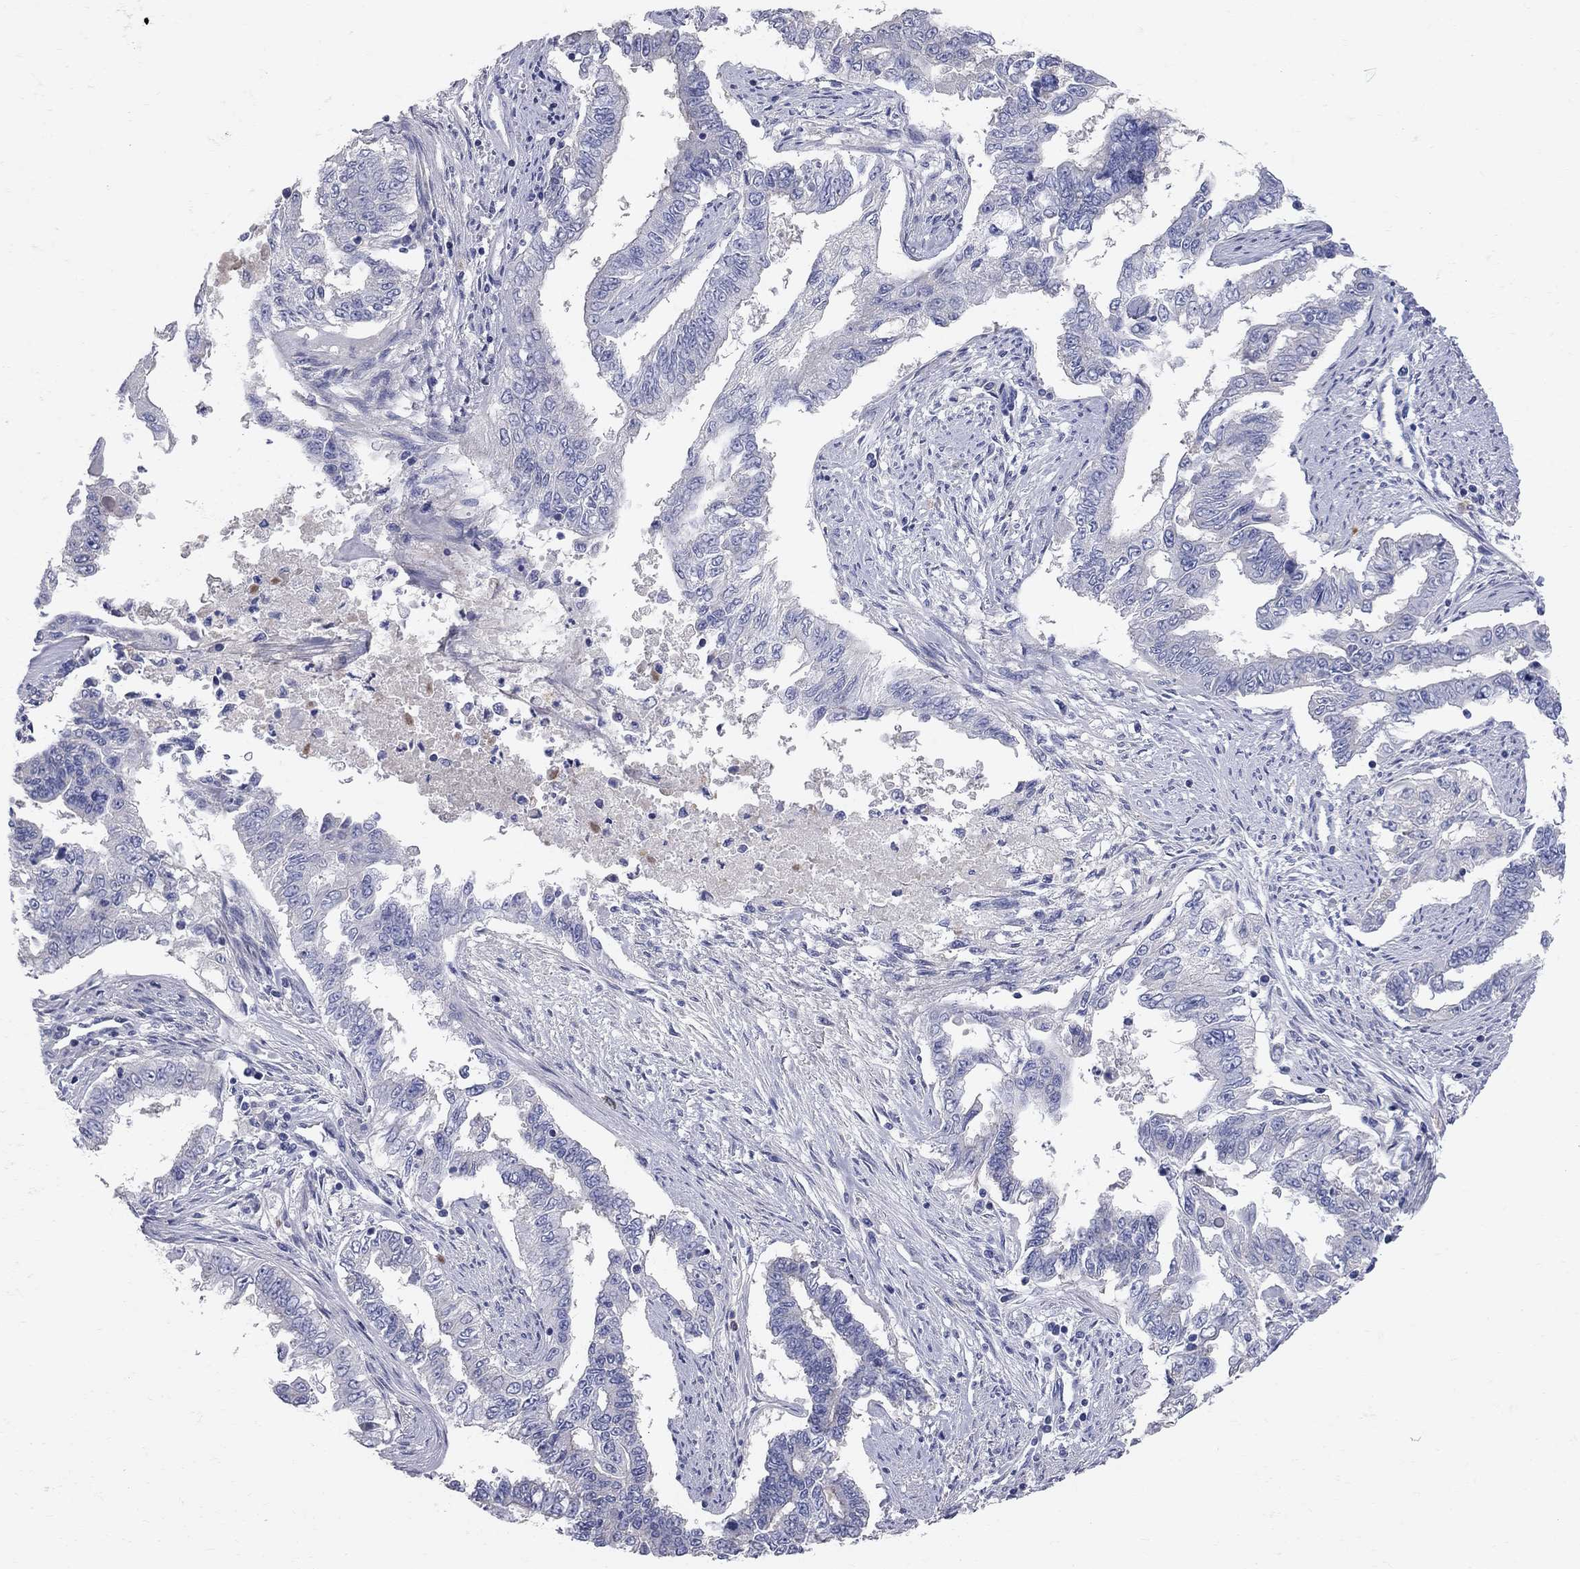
{"staining": {"intensity": "negative", "quantity": "none", "location": "none"}, "tissue": "endometrial cancer", "cell_type": "Tumor cells", "image_type": "cancer", "snomed": [{"axis": "morphology", "description": "Adenocarcinoma, NOS"}, {"axis": "topography", "description": "Uterus"}], "caption": "The image exhibits no staining of tumor cells in endometrial adenocarcinoma.", "gene": "AOX1", "patient": {"sex": "female", "age": 59}}